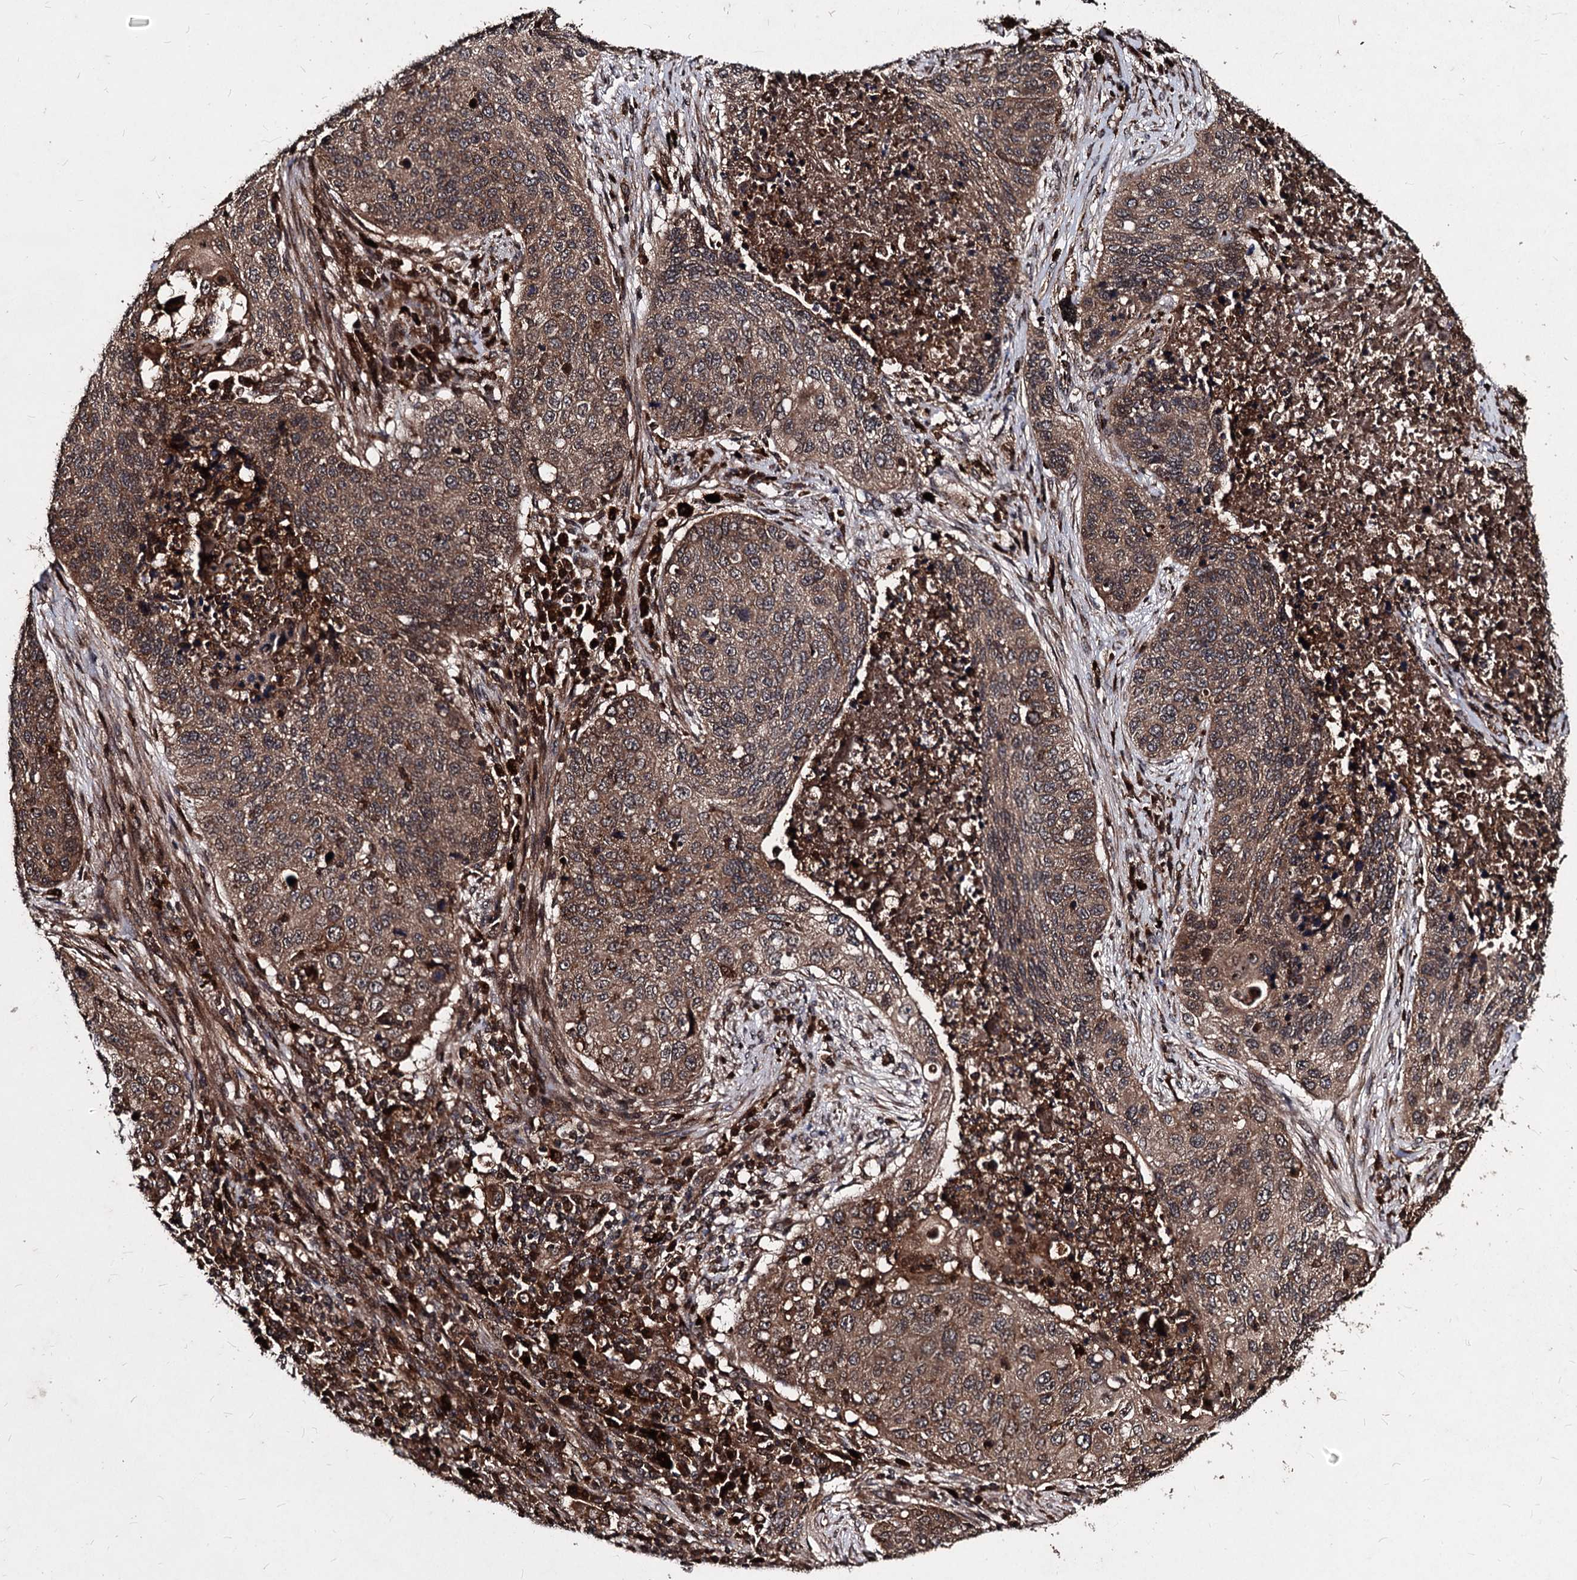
{"staining": {"intensity": "moderate", "quantity": ">75%", "location": "cytoplasmic/membranous"}, "tissue": "lung cancer", "cell_type": "Tumor cells", "image_type": "cancer", "snomed": [{"axis": "morphology", "description": "Squamous cell carcinoma, NOS"}, {"axis": "topography", "description": "Lung"}], "caption": "Immunohistochemical staining of human lung cancer (squamous cell carcinoma) reveals moderate cytoplasmic/membranous protein positivity in approximately >75% of tumor cells.", "gene": "BCL2L2", "patient": {"sex": "female", "age": 63}}